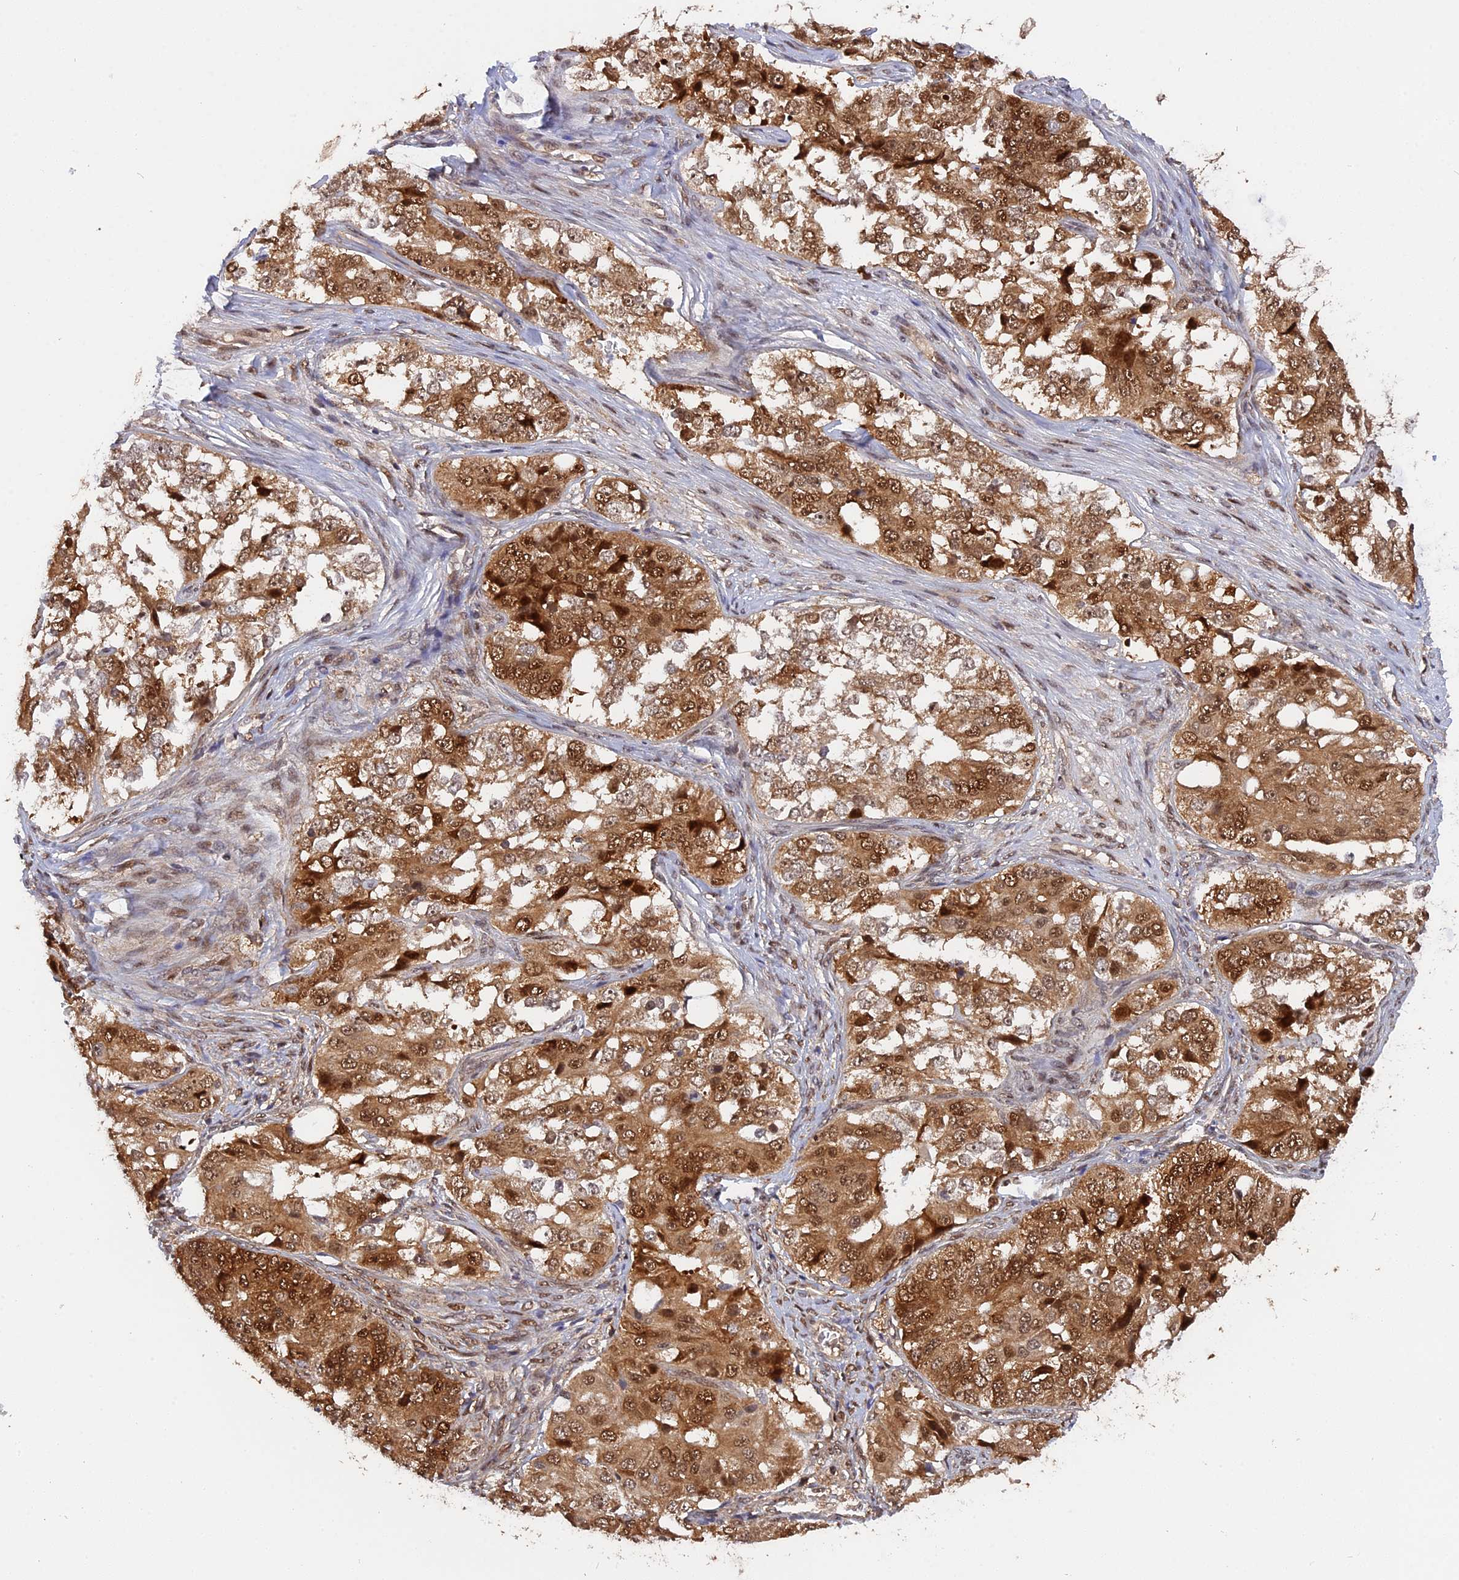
{"staining": {"intensity": "moderate", "quantity": ">75%", "location": "cytoplasmic/membranous,nuclear"}, "tissue": "ovarian cancer", "cell_type": "Tumor cells", "image_type": "cancer", "snomed": [{"axis": "morphology", "description": "Carcinoma, endometroid"}, {"axis": "topography", "description": "Ovary"}], "caption": "Protein expression analysis of human ovarian endometroid carcinoma reveals moderate cytoplasmic/membranous and nuclear expression in about >75% of tumor cells.", "gene": "ZNF428", "patient": {"sex": "female", "age": 51}}